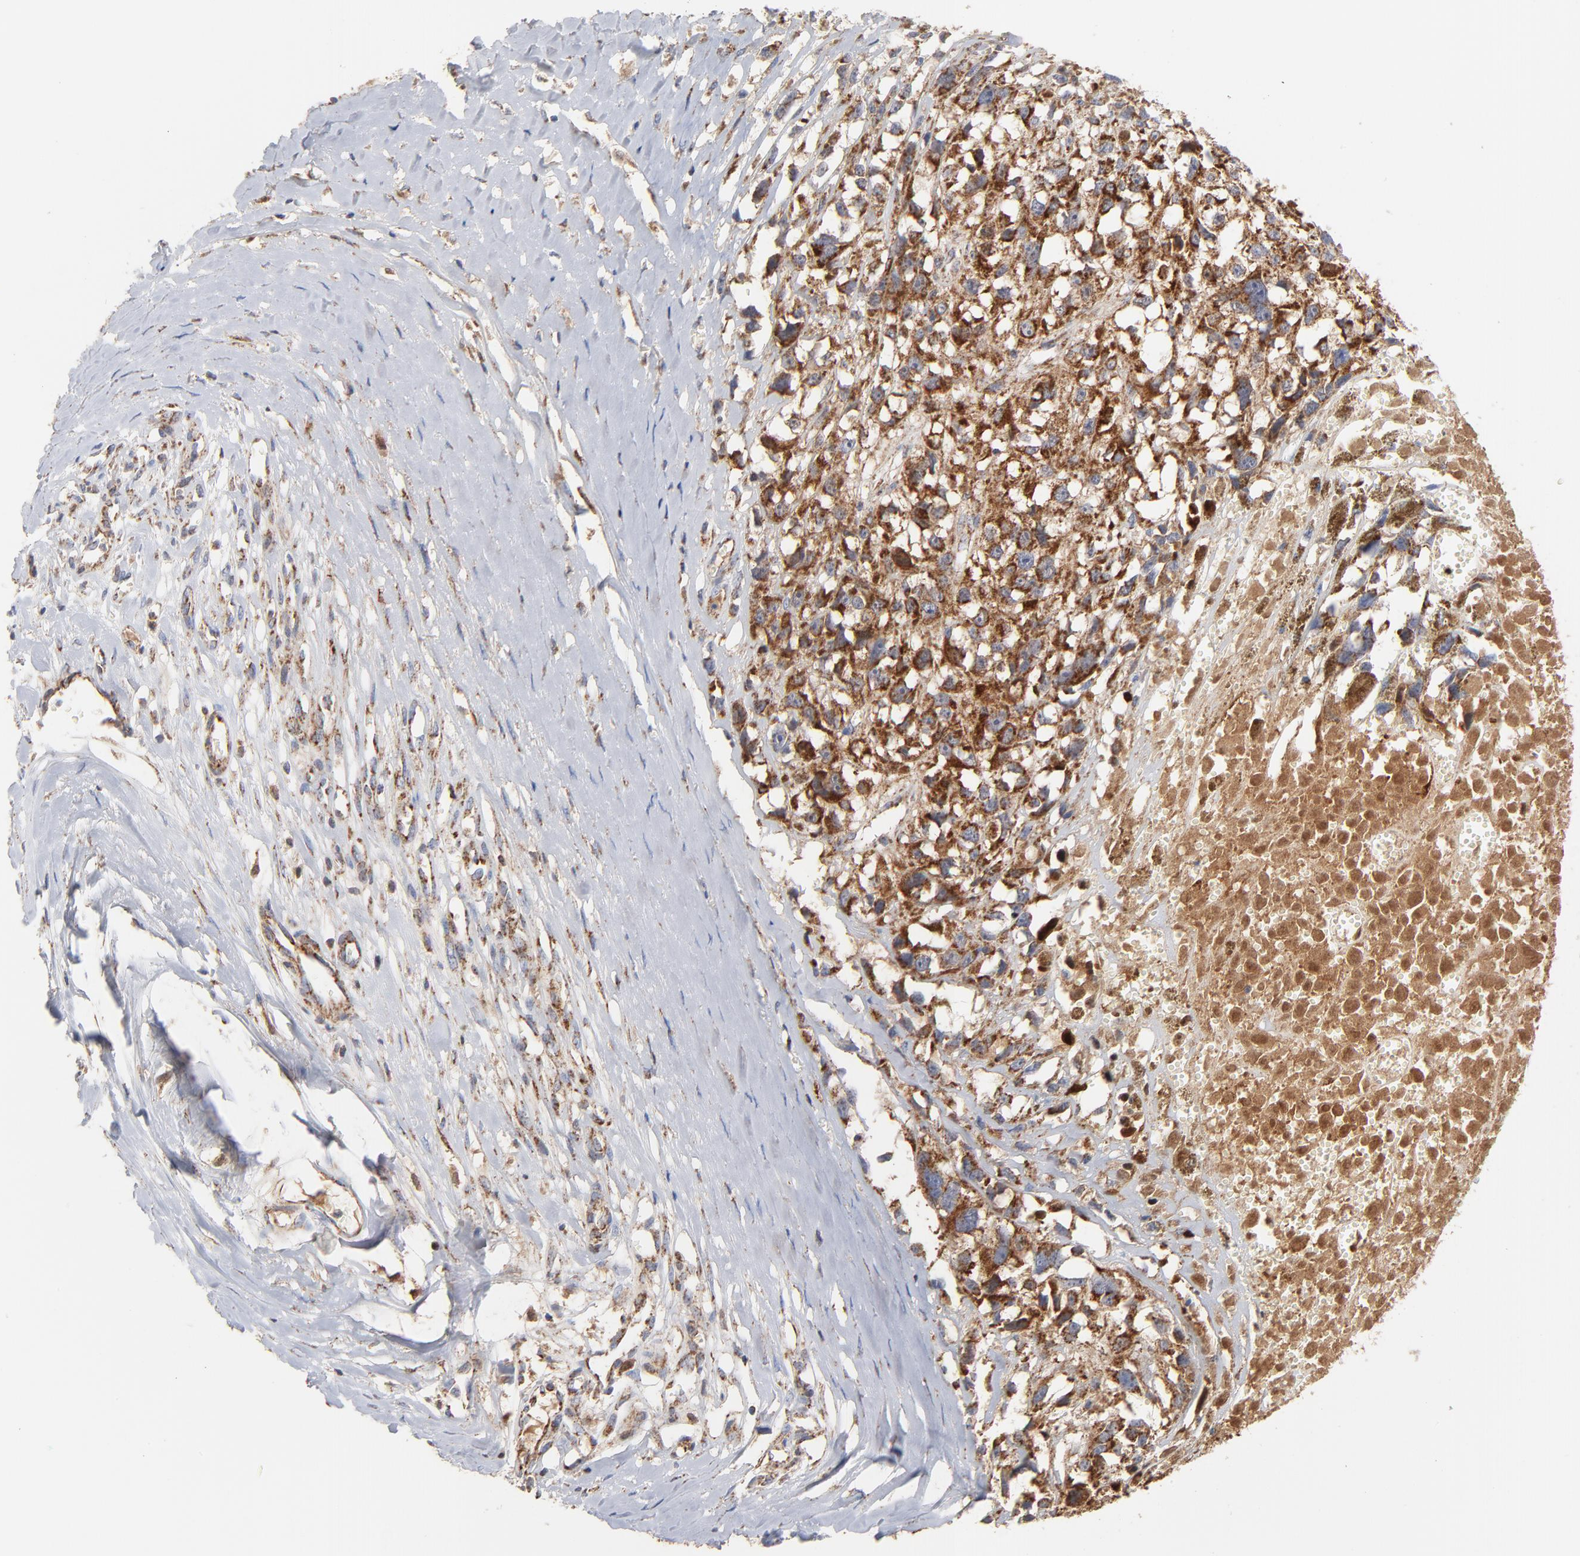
{"staining": {"intensity": "strong", "quantity": ">75%", "location": "cytoplasmic/membranous"}, "tissue": "melanoma", "cell_type": "Tumor cells", "image_type": "cancer", "snomed": [{"axis": "morphology", "description": "Malignant melanoma, Metastatic site"}, {"axis": "topography", "description": "Lymph node"}], "caption": "Immunohistochemical staining of malignant melanoma (metastatic site) reveals high levels of strong cytoplasmic/membranous expression in about >75% of tumor cells.", "gene": "DIABLO", "patient": {"sex": "male", "age": 59}}